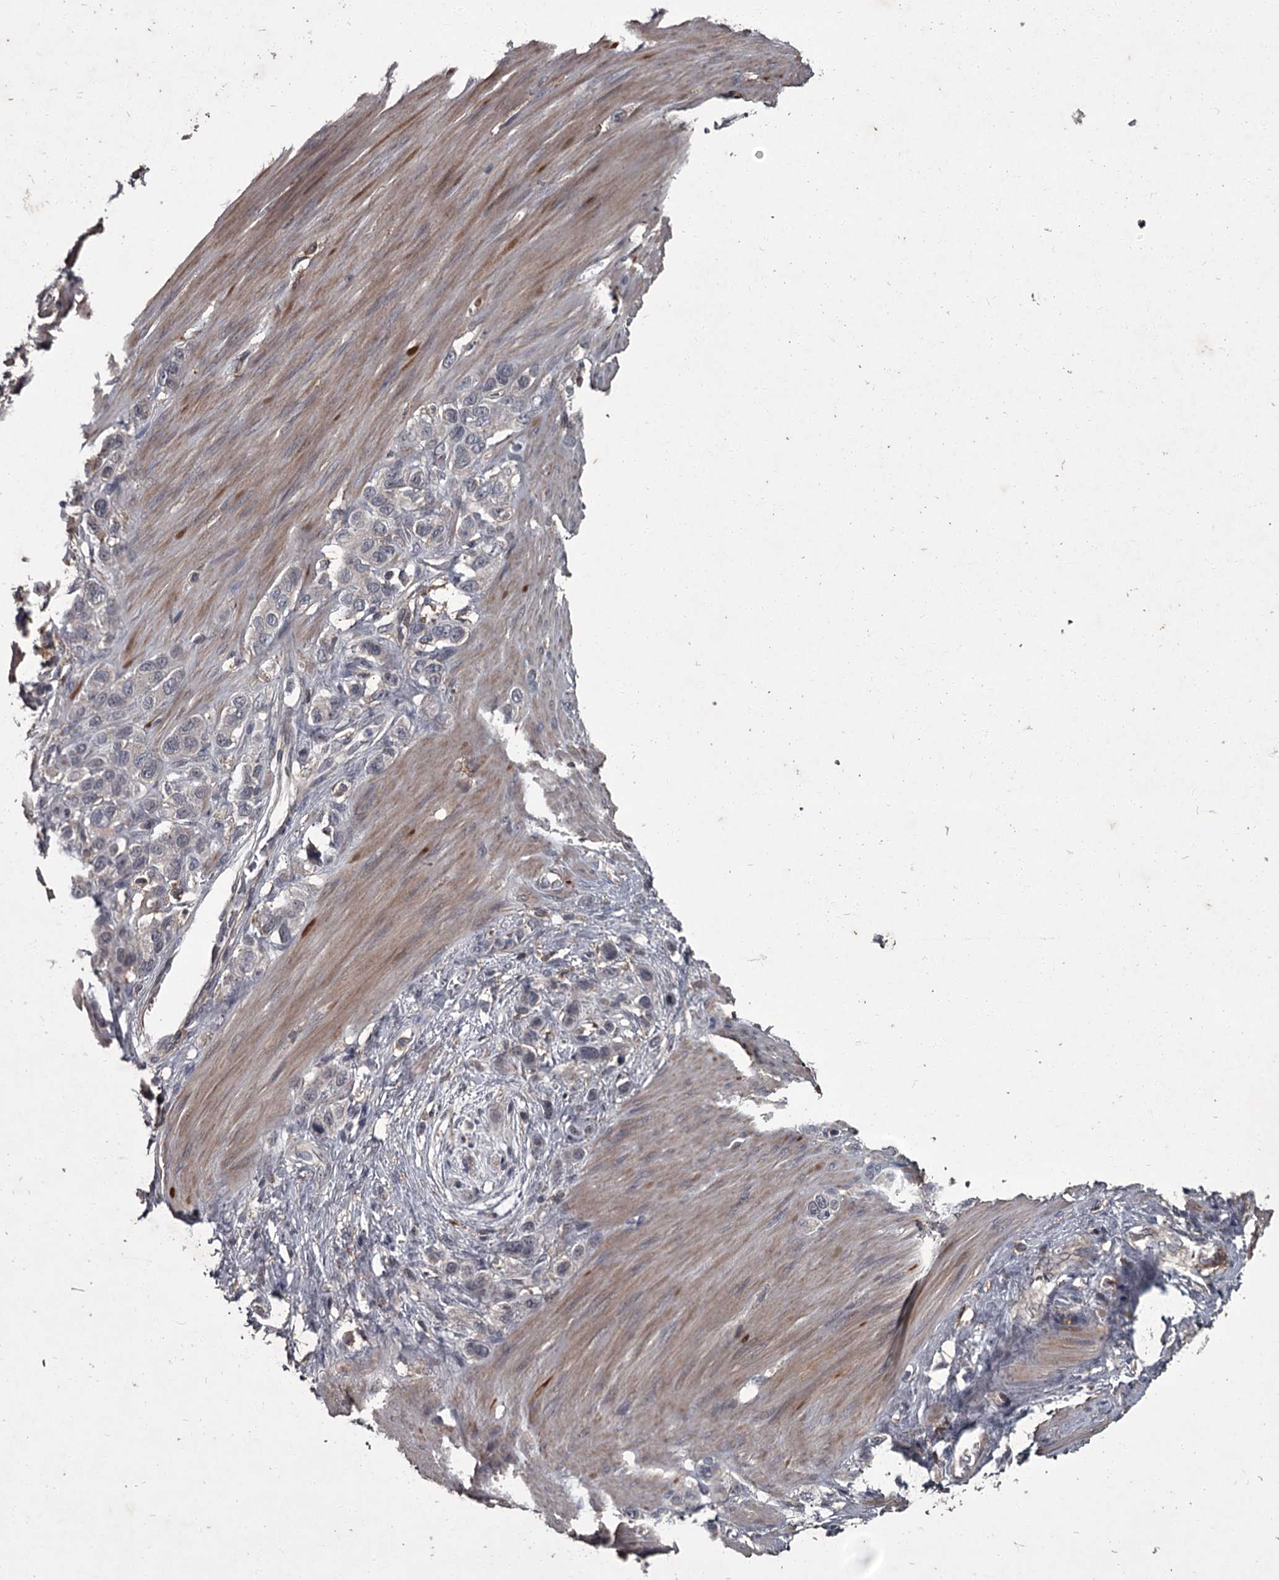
{"staining": {"intensity": "negative", "quantity": "none", "location": "none"}, "tissue": "stomach cancer", "cell_type": "Tumor cells", "image_type": "cancer", "snomed": [{"axis": "morphology", "description": "Adenocarcinoma, NOS"}, {"axis": "morphology", "description": "Adenocarcinoma, High grade"}, {"axis": "topography", "description": "Stomach, upper"}, {"axis": "topography", "description": "Stomach, lower"}], "caption": "A histopathology image of human stomach cancer (high-grade adenocarcinoma) is negative for staining in tumor cells. (DAB immunohistochemistry visualized using brightfield microscopy, high magnification).", "gene": "FLVCR2", "patient": {"sex": "female", "age": 65}}